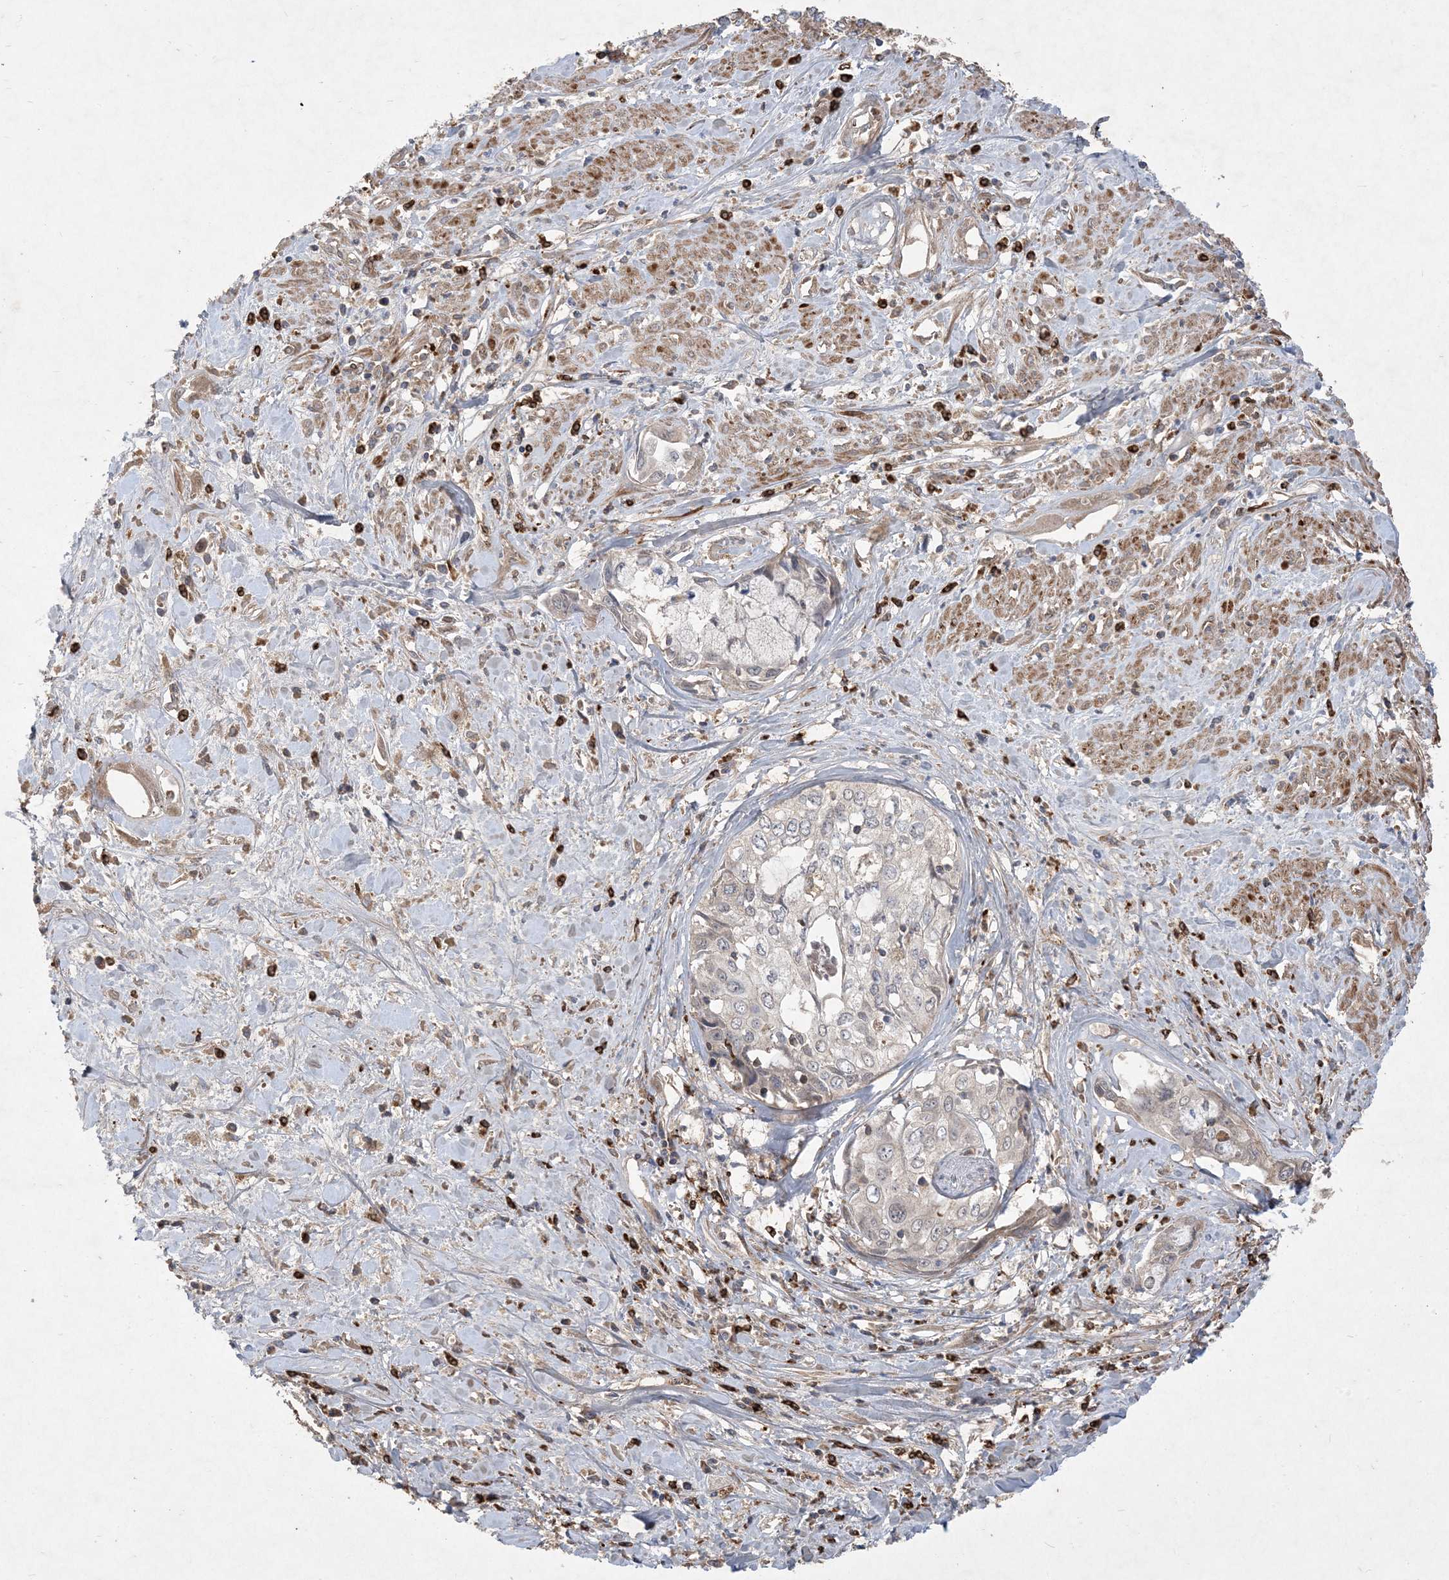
{"staining": {"intensity": "negative", "quantity": "none", "location": "none"}, "tissue": "cervical cancer", "cell_type": "Tumor cells", "image_type": "cancer", "snomed": [{"axis": "morphology", "description": "Squamous cell carcinoma, NOS"}, {"axis": "topography", "description": "Cervix"}], "caption": "DAB immunohistochemical staining of human squamous cell carcinoma (cervical) exhibits no significant positivity in tumor cells.", "gene": "MASP2", "patient": {"sex": "female", "age": 31}}